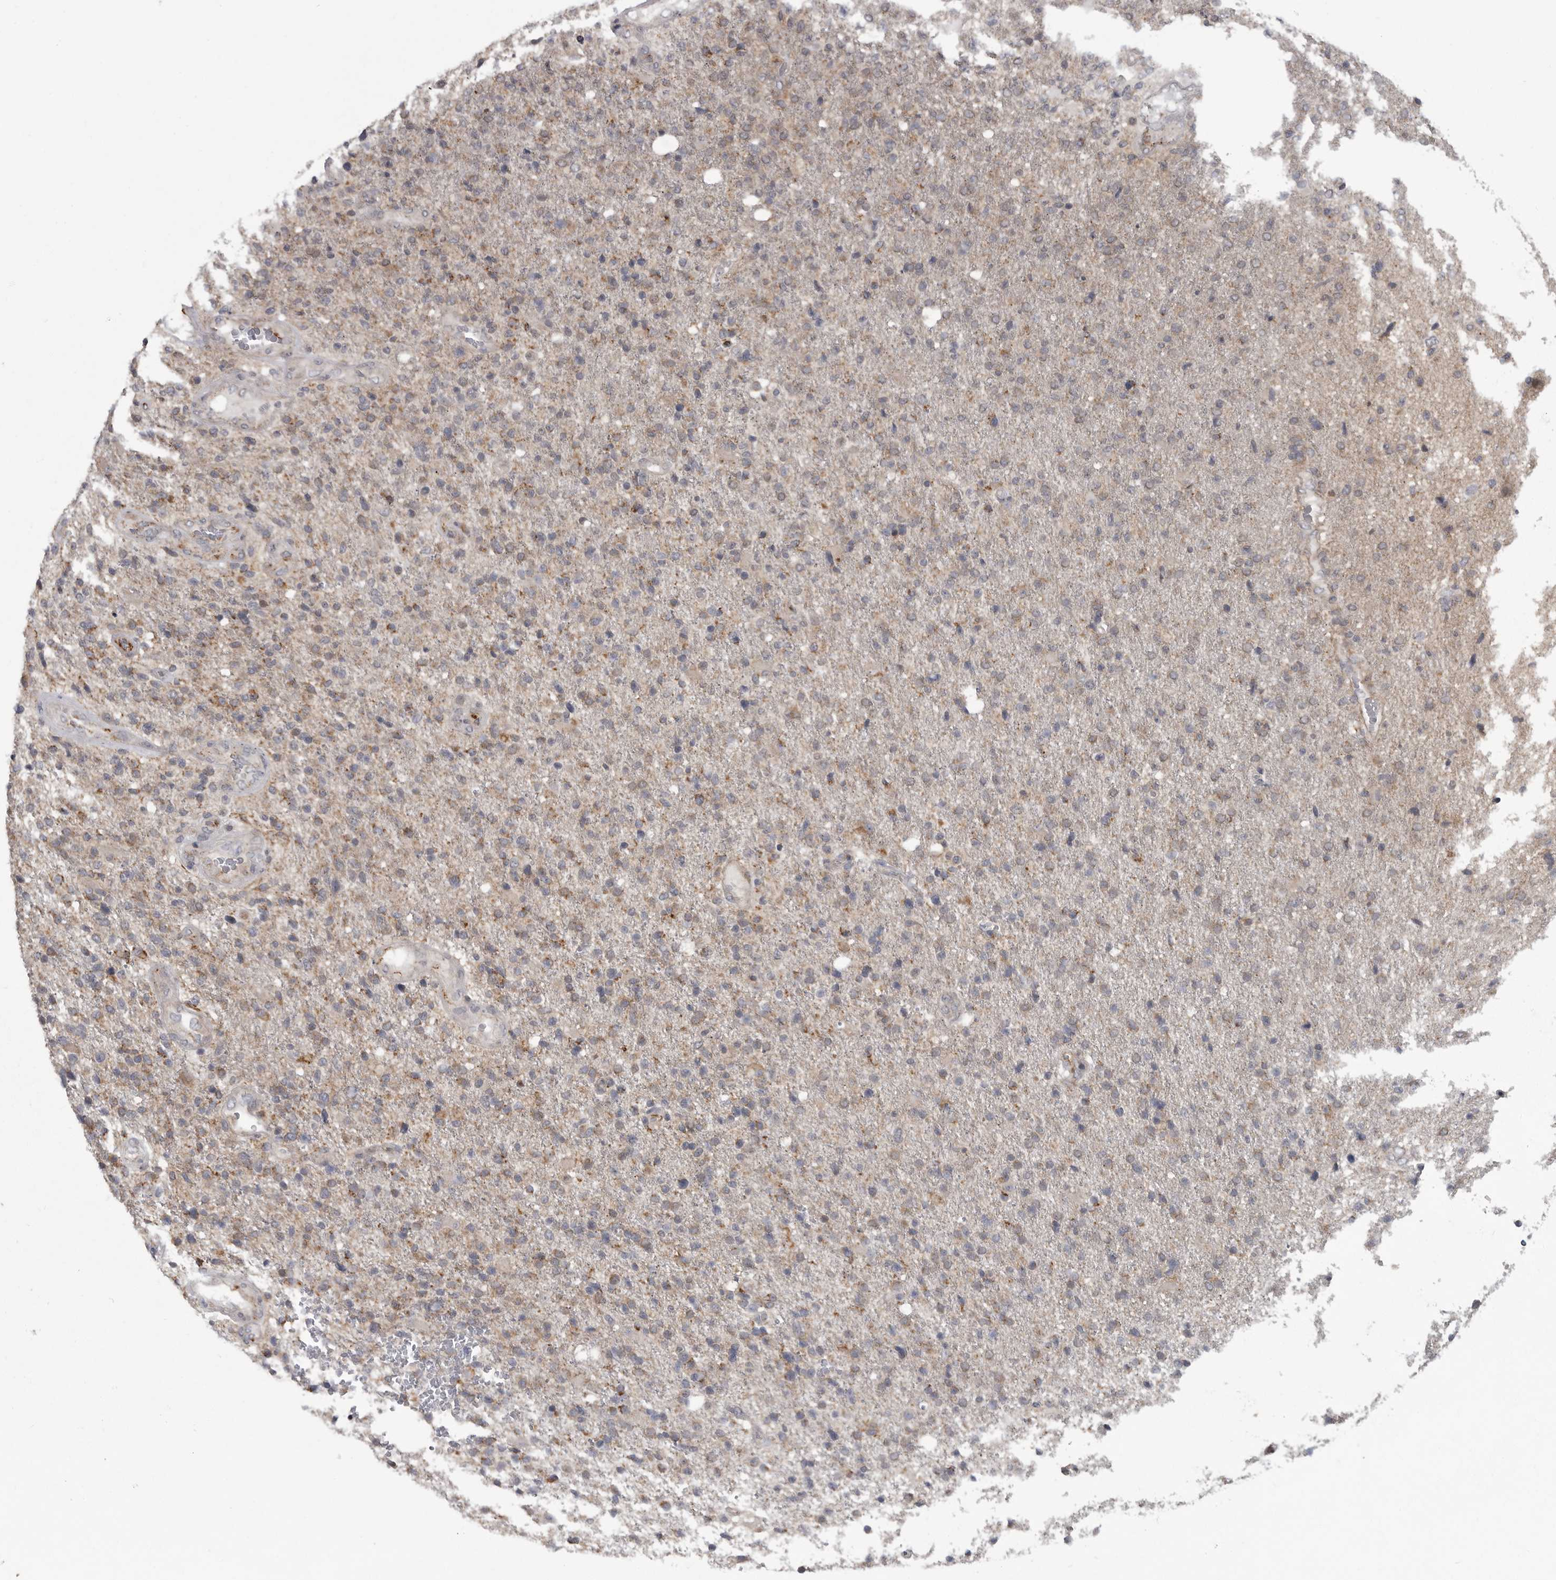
{"staining": {"intensity": "weak", "quantity": "<25%", "location": "cytoplasmic/membranous"}, "tissue": "glioma", "cell_type": "Tumor cells", "image_type": "cancer", "snomed": [{"axis": "morphology", "description": "Glioma, malignant, High grade"}, {"axis": "topography", "description": "Brain"}], "caption": "Immunohistochemical staining of human high-grade glioma (malignant) demonstrates no significant expression in tumor cells. (Brightfield microscopy of DAB (3,3'-diaminobenzidine) immunohistochemistry at high magnification).", "gene": "PPP1R9A", "patient": {"sex": "male", "age": 72}}